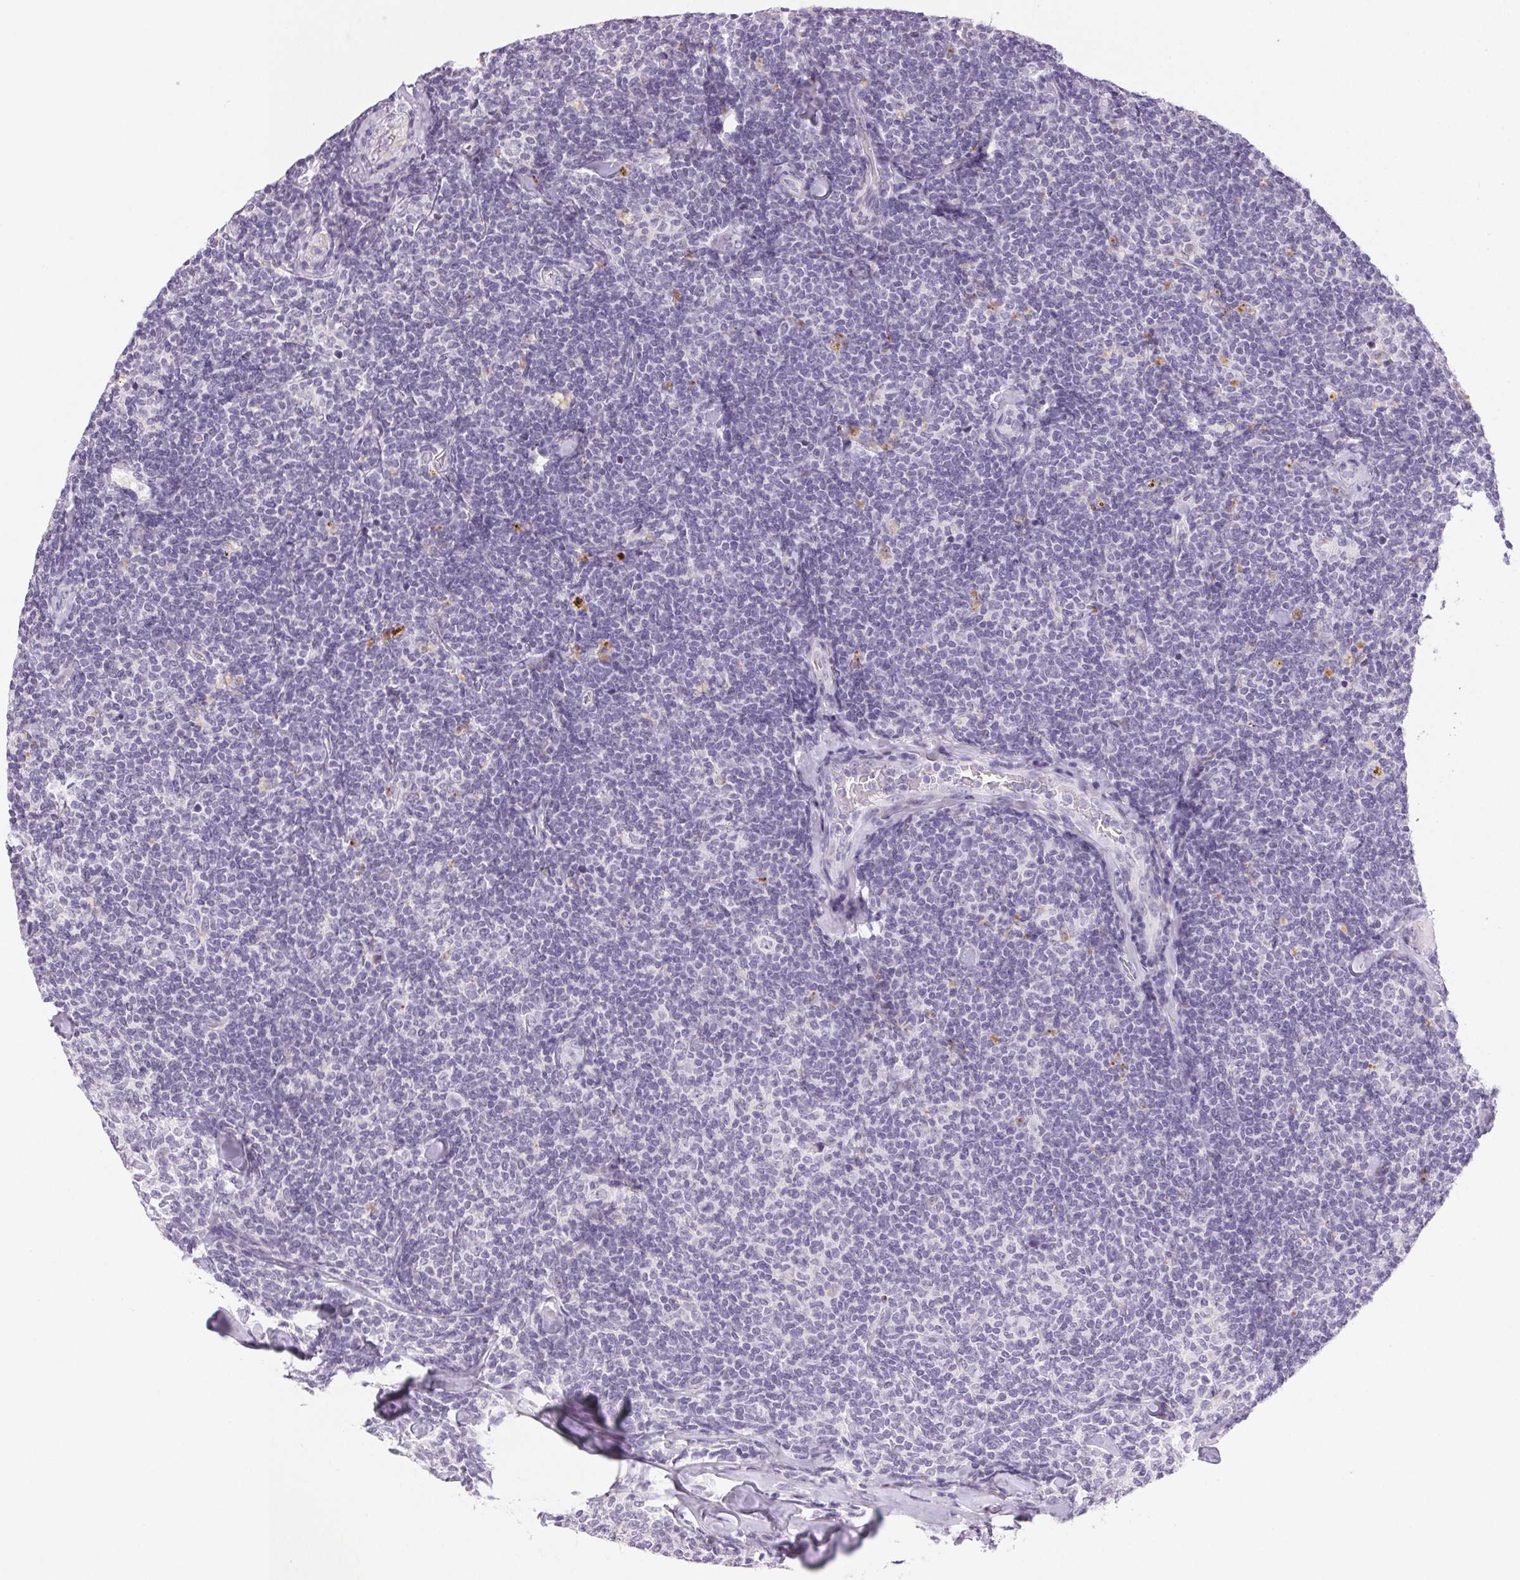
{"staining": {"intensity": "negative", "quantity": "none", "location": "none"}, "tissue": "lymphoma", "cell_type": "Tumor cells", "image_type": "cancer", "snomed": [{"axis": "morphology", "description": "Malignant lymphoma, non-Hodgkin's type, Low grade"}, {"axis": "topography", "description": "Lymph node"}], "caption": "This image is of low-grade malignant lymphoma, non-Hodgkin's type stained with IHC to label a protein in brown with the nuclei are counter-stained blue. There is no positivity in tumor cells. (Stains: DAB IHC with hematoxylin counter stain, Microscopy: brightfield microscopy at high magnification).", "gene": "BPIFB2", "patient": {"sex": "female", "age": 56}}